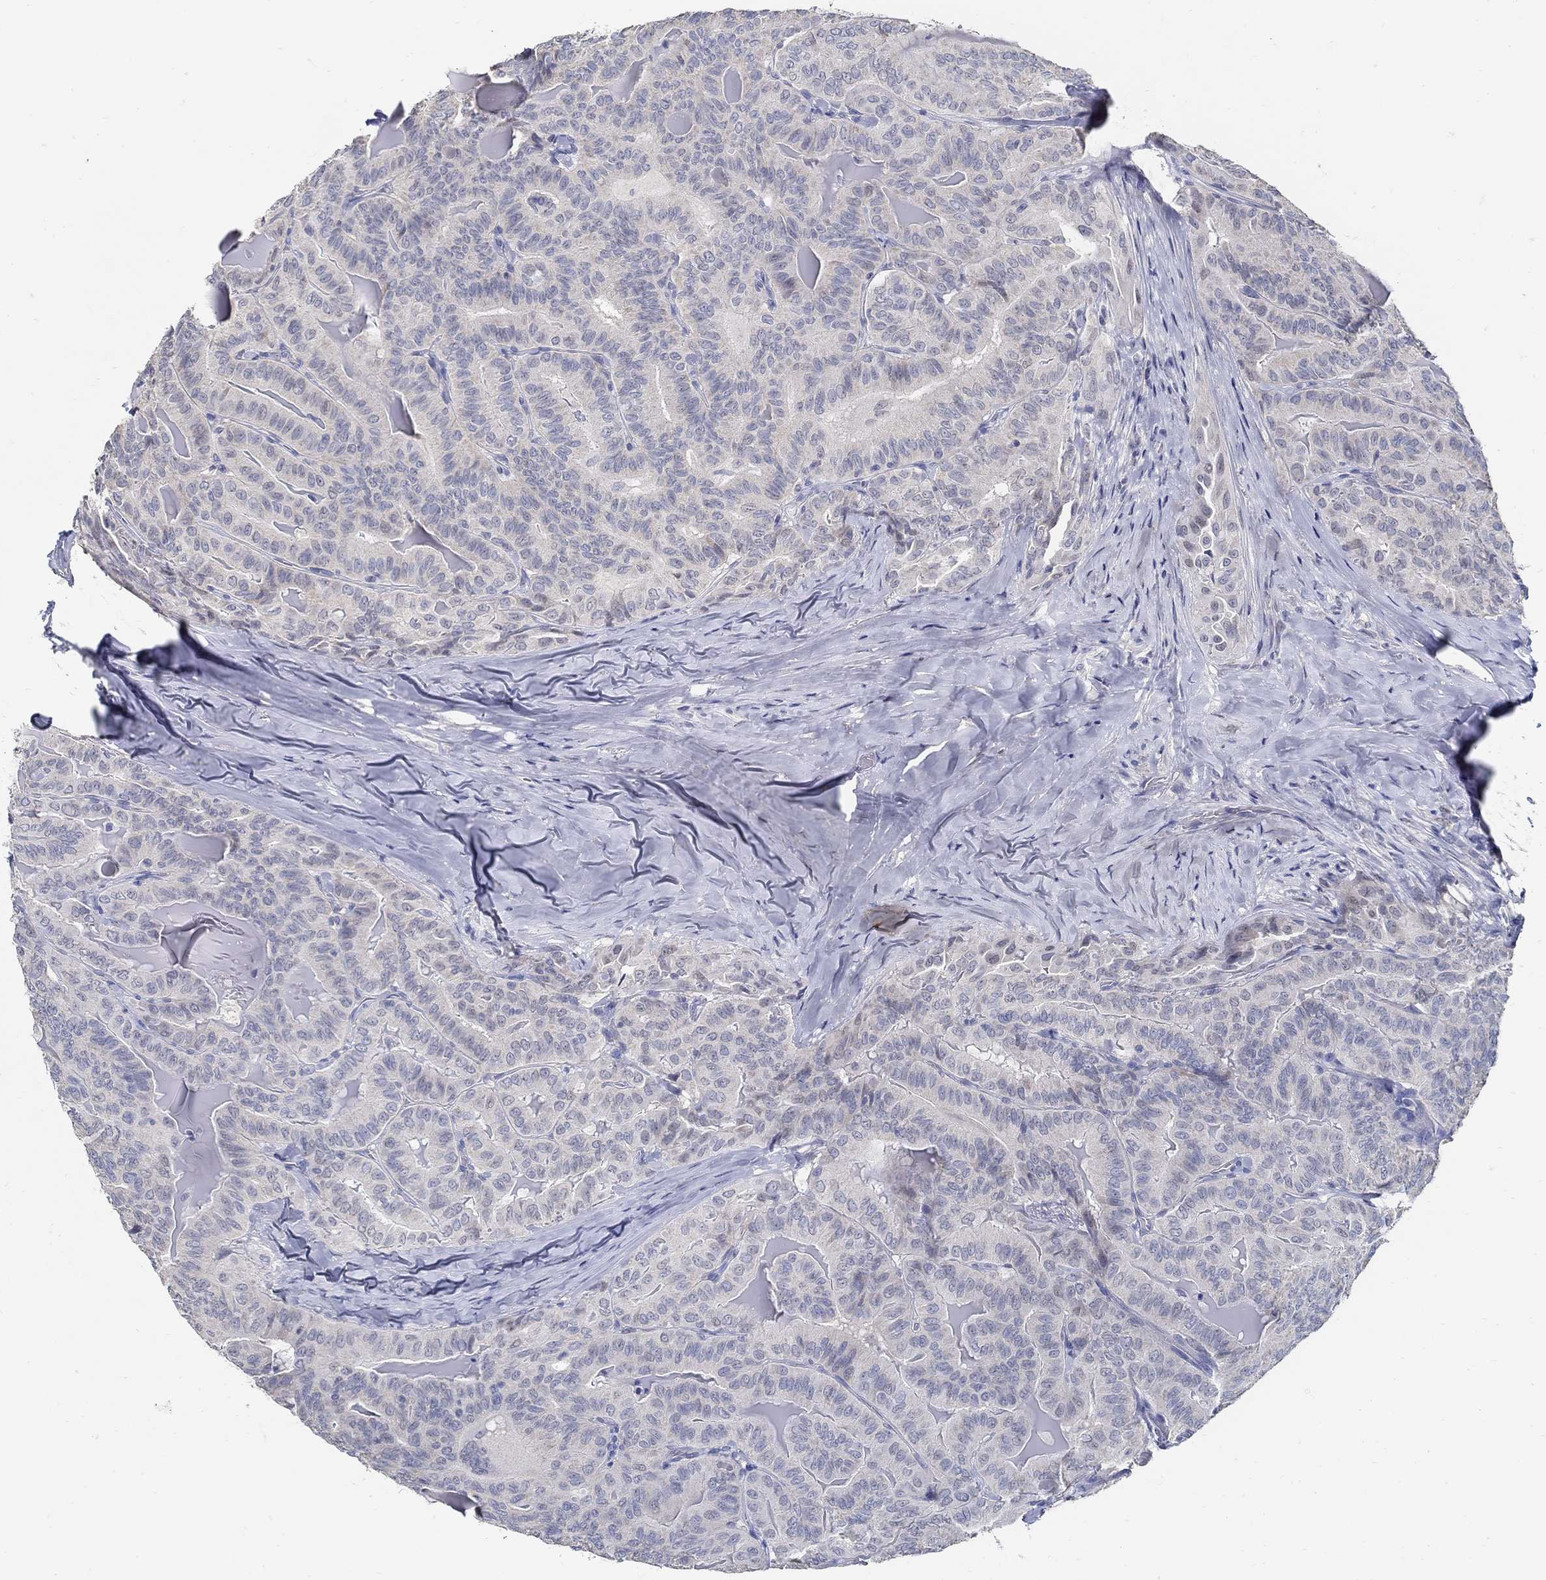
{"staining": {"intensity": "negative", "quantity": "none", "location": "none"}, "tissue": "thyroid cancer", "cell_type": "Tumor cells", "image_type": "cancer", "snomed": [{"axis": "morphology", "description": "Papillary adenocarcinoma, NOS"}, {"axis": "topography", "description": "Thyroid gland"}], "caption": "Photomicrograph shows no significant protein expression in tumor cells of thyroid cancer (papillary adenocarcinoma).", "gene": "USP29", "patient": {"sex": "female", "age": 68}}